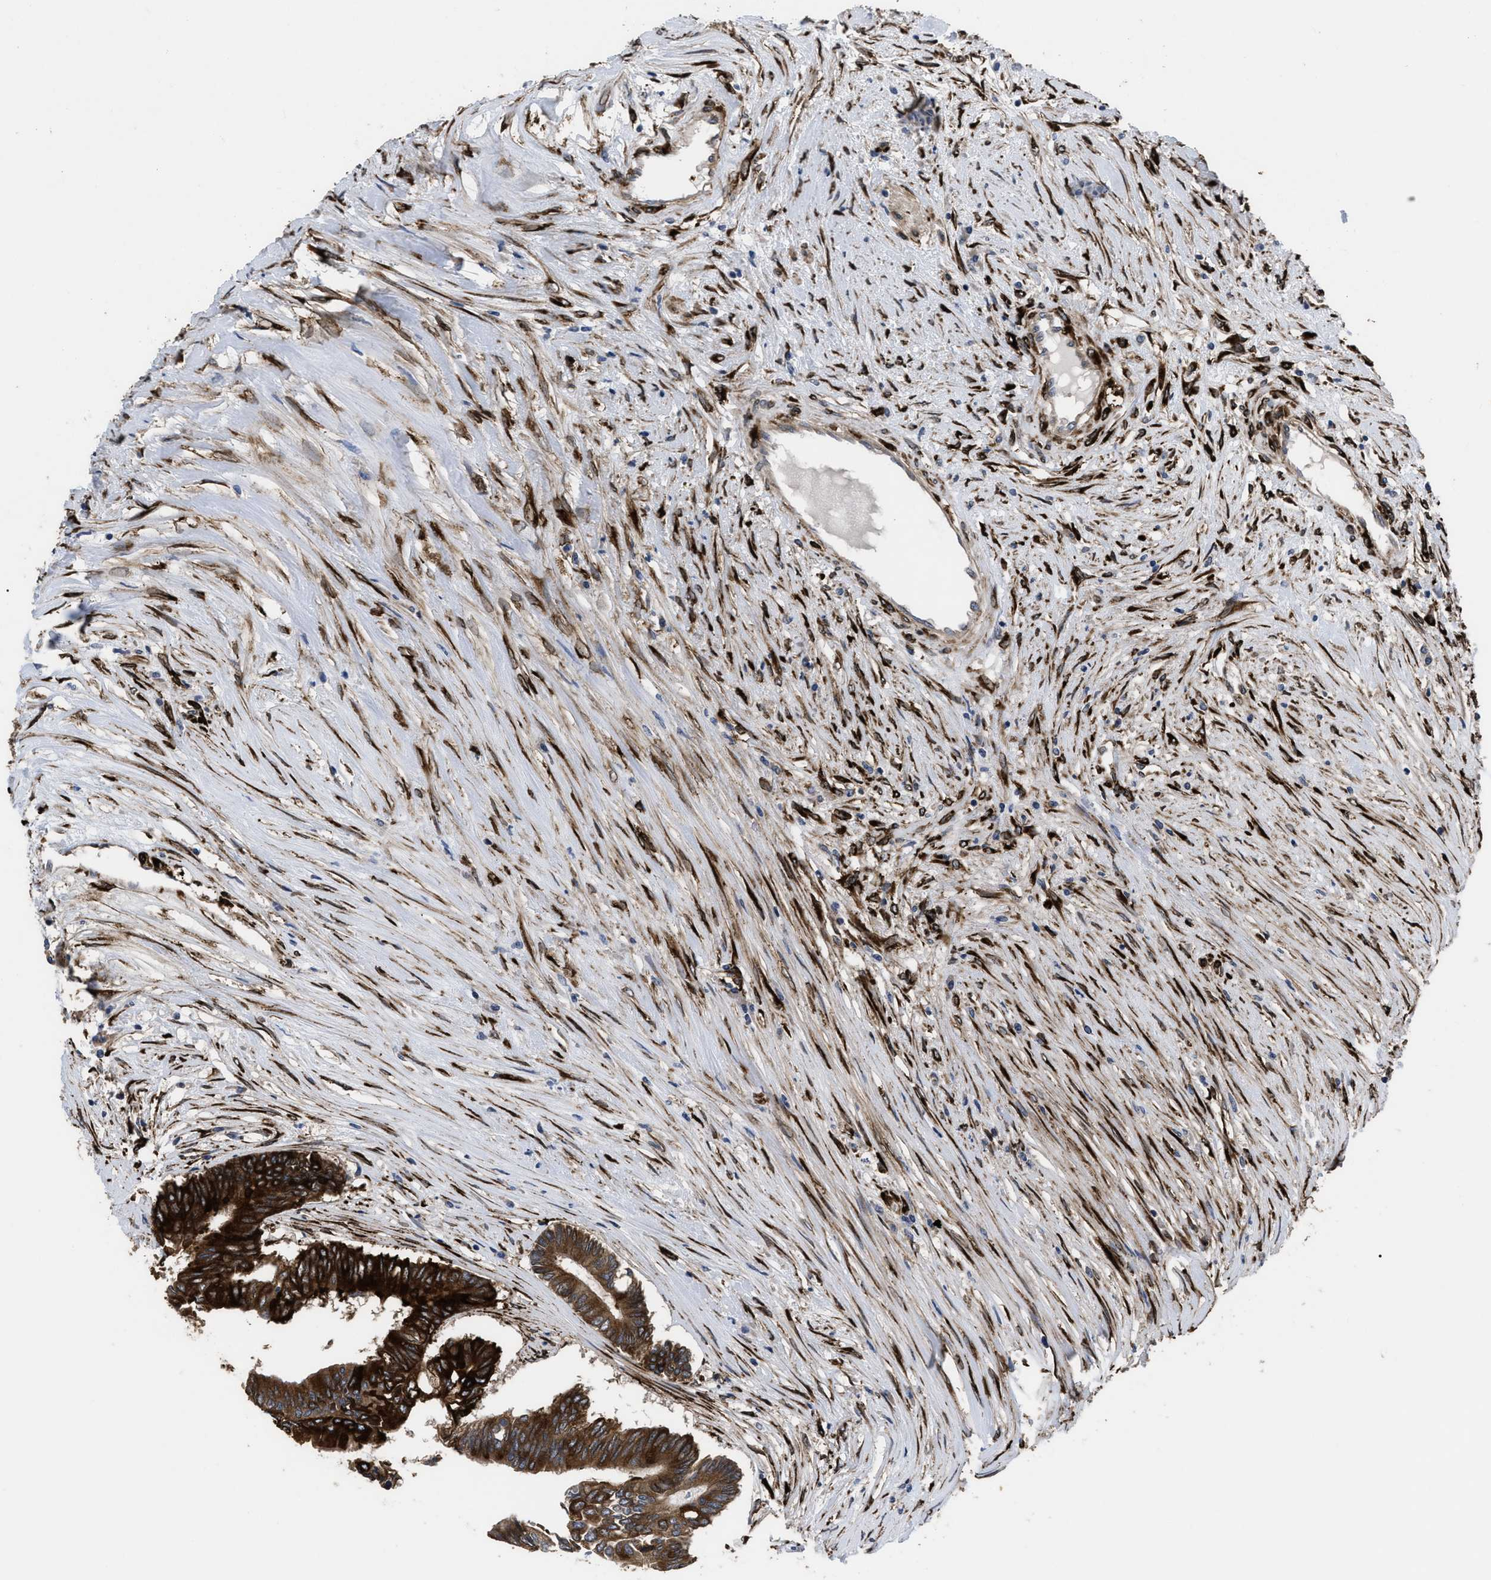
{"staining": {"intensity": "strong", "quantity": ">75%", "location": "cytoplasmic/membranous"}, "tissue": "colorectal cancer", "cell_type": "Tumor cells", "image_type": "cancer", "snomed": [{"axis": "morphology", "description": "Adenocarcinoma, NOS"}, {"axis": "topography", "description": "Rectum"}], "caption": "The histopathology image demonstrates a brown stain indicating the presence of a protein in the cytoplasmic/membranous of tumor cells in colorectal cancer (adenocarcinoma).", "gene": "SQLE", "patient": {"sex": "male", "age": 63}}